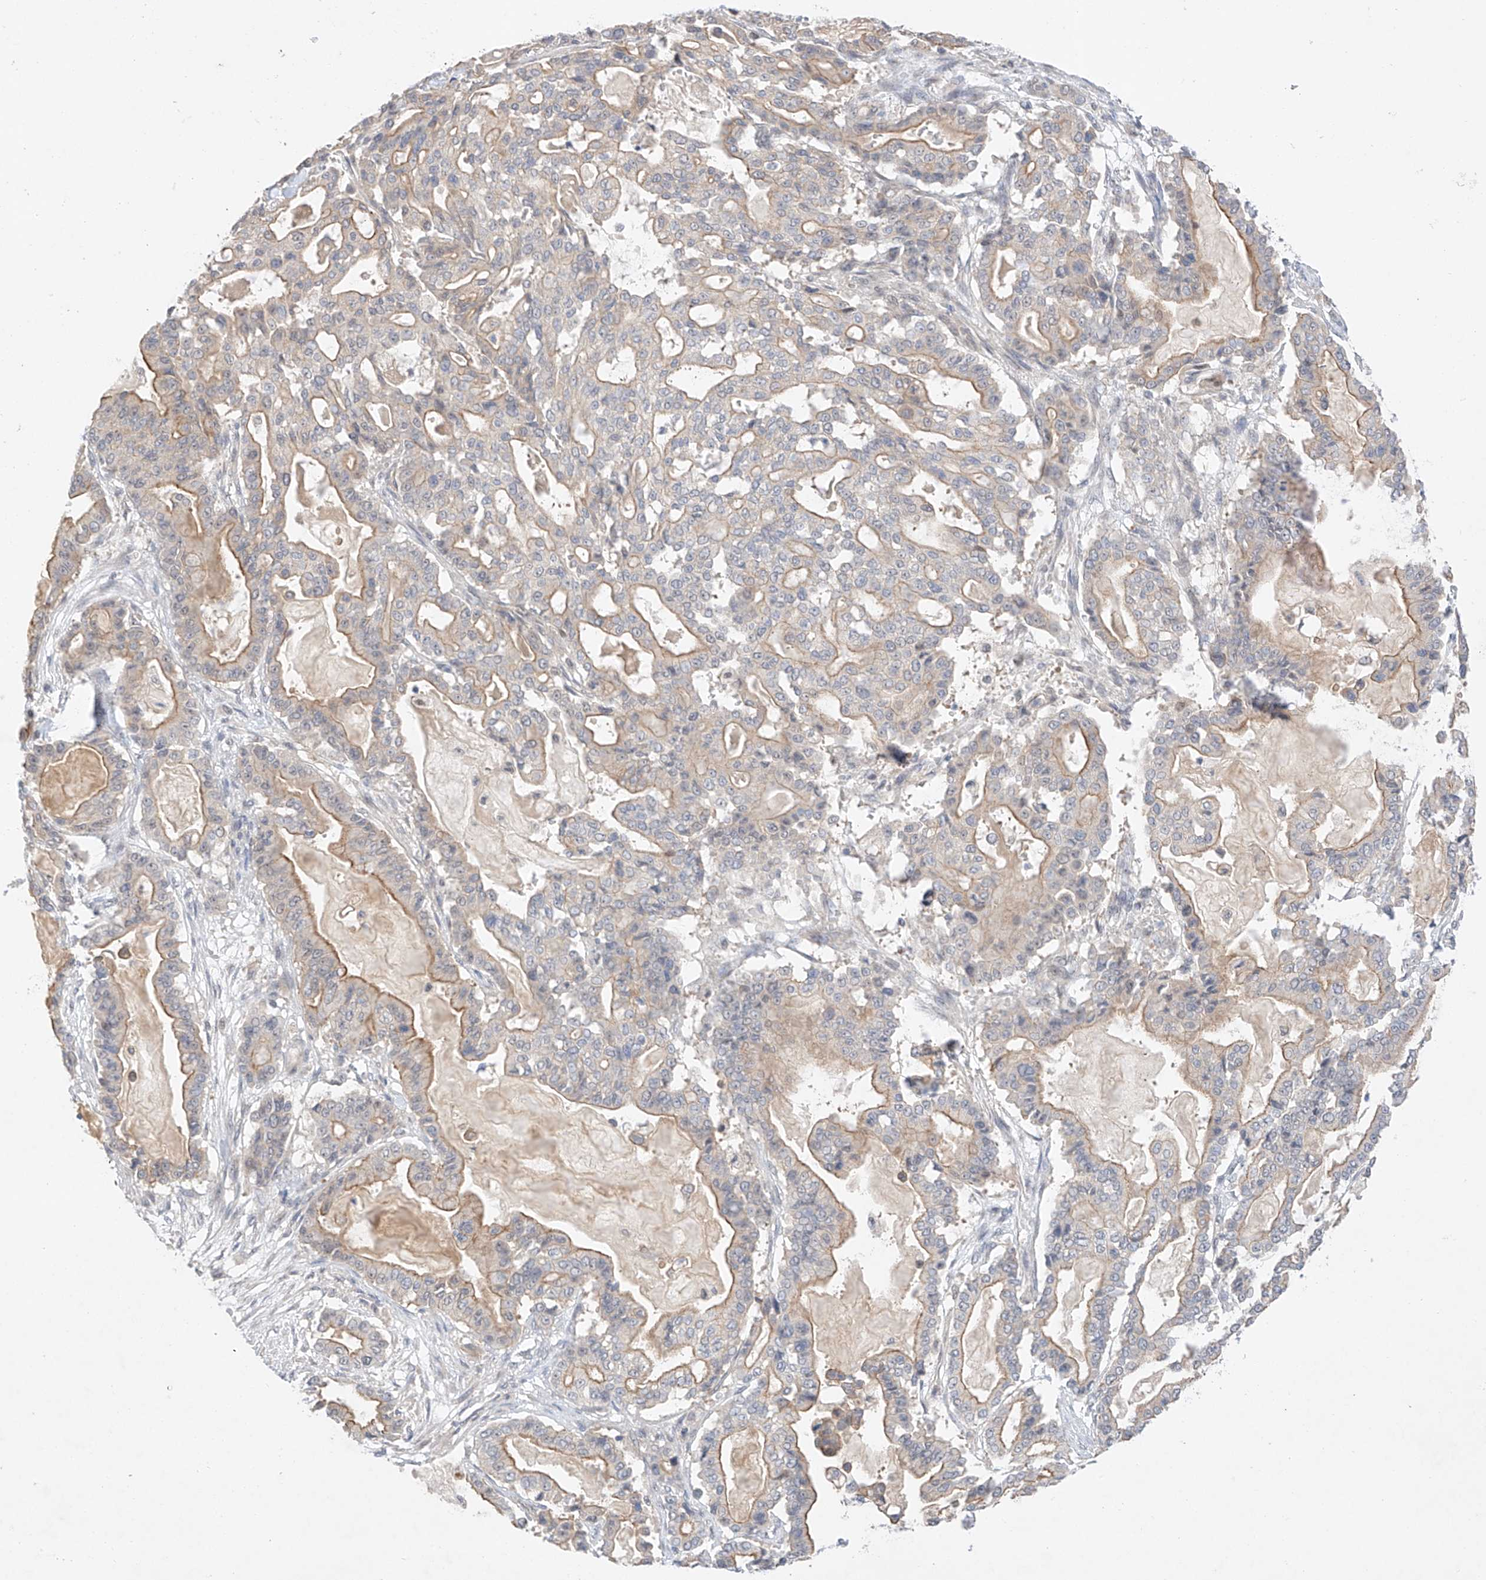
{"staining": {"intensity": "moderate", "quantity": "25%-75%", "location": "cytoplasmic/membranous"}, "tissue": "pancreatic cancer", "cell_type": "Tumor cells", "image_type": "cancer", "snomed": [{"axis": "morphology", "description": "Adenocarcinoma, NOS"}, {"axis": "topography", "description": "Pancreas"}], "caption": "Pancreatic adenocarcinoma was stained to show a protein in brown. There is medium levels of moderate cytoplasmic/membranous expression in approximately 25%-75% of tumor cells.", "gene": "IL22RA2", "patient": {"sex": "male", "age": 63}}